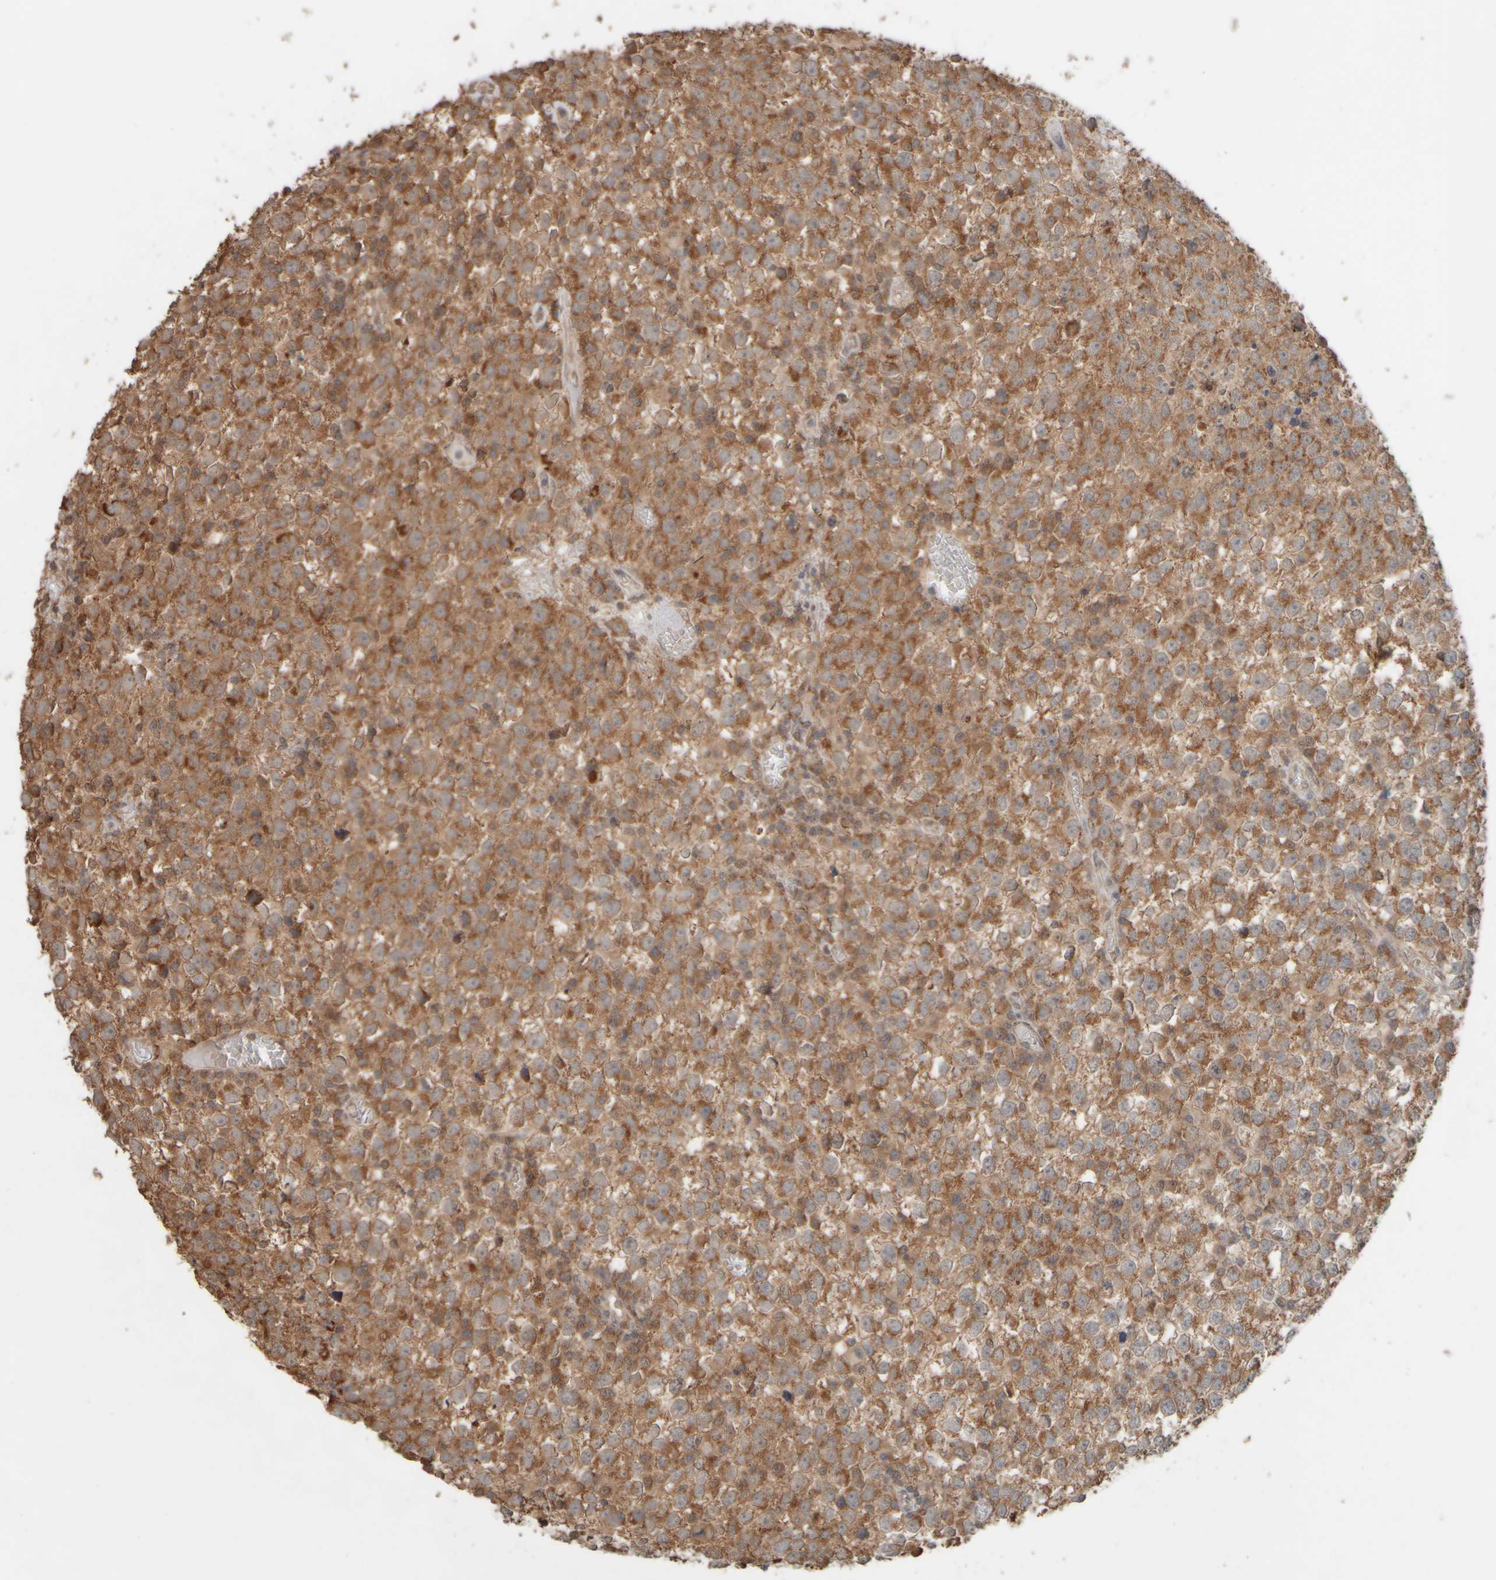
{"staining": {"intensity": "moderate", "quantity": ">75%", "location": "cytoplasmic/membranous"}, "tissue": "testis cancer", "cell_type": "Tumor cells", "image_type": "cancer", "snomed": [{"axis": "morphology", "description": "Seminoma, NOS"}, {"axis": "topography", "description": "Testis"}], "caption": "Protein expression analysis of human seminoma (testis) reveals moderate cytoplasmic/membranous staining in approximately >75% of tumor cells. (Stains: DAB in brown, nuclei in blue, Microscopy: brightfield microscopy at high magnification).", "gene": "EIF2B3", "patient": {"sex": "male", "age": 65}}